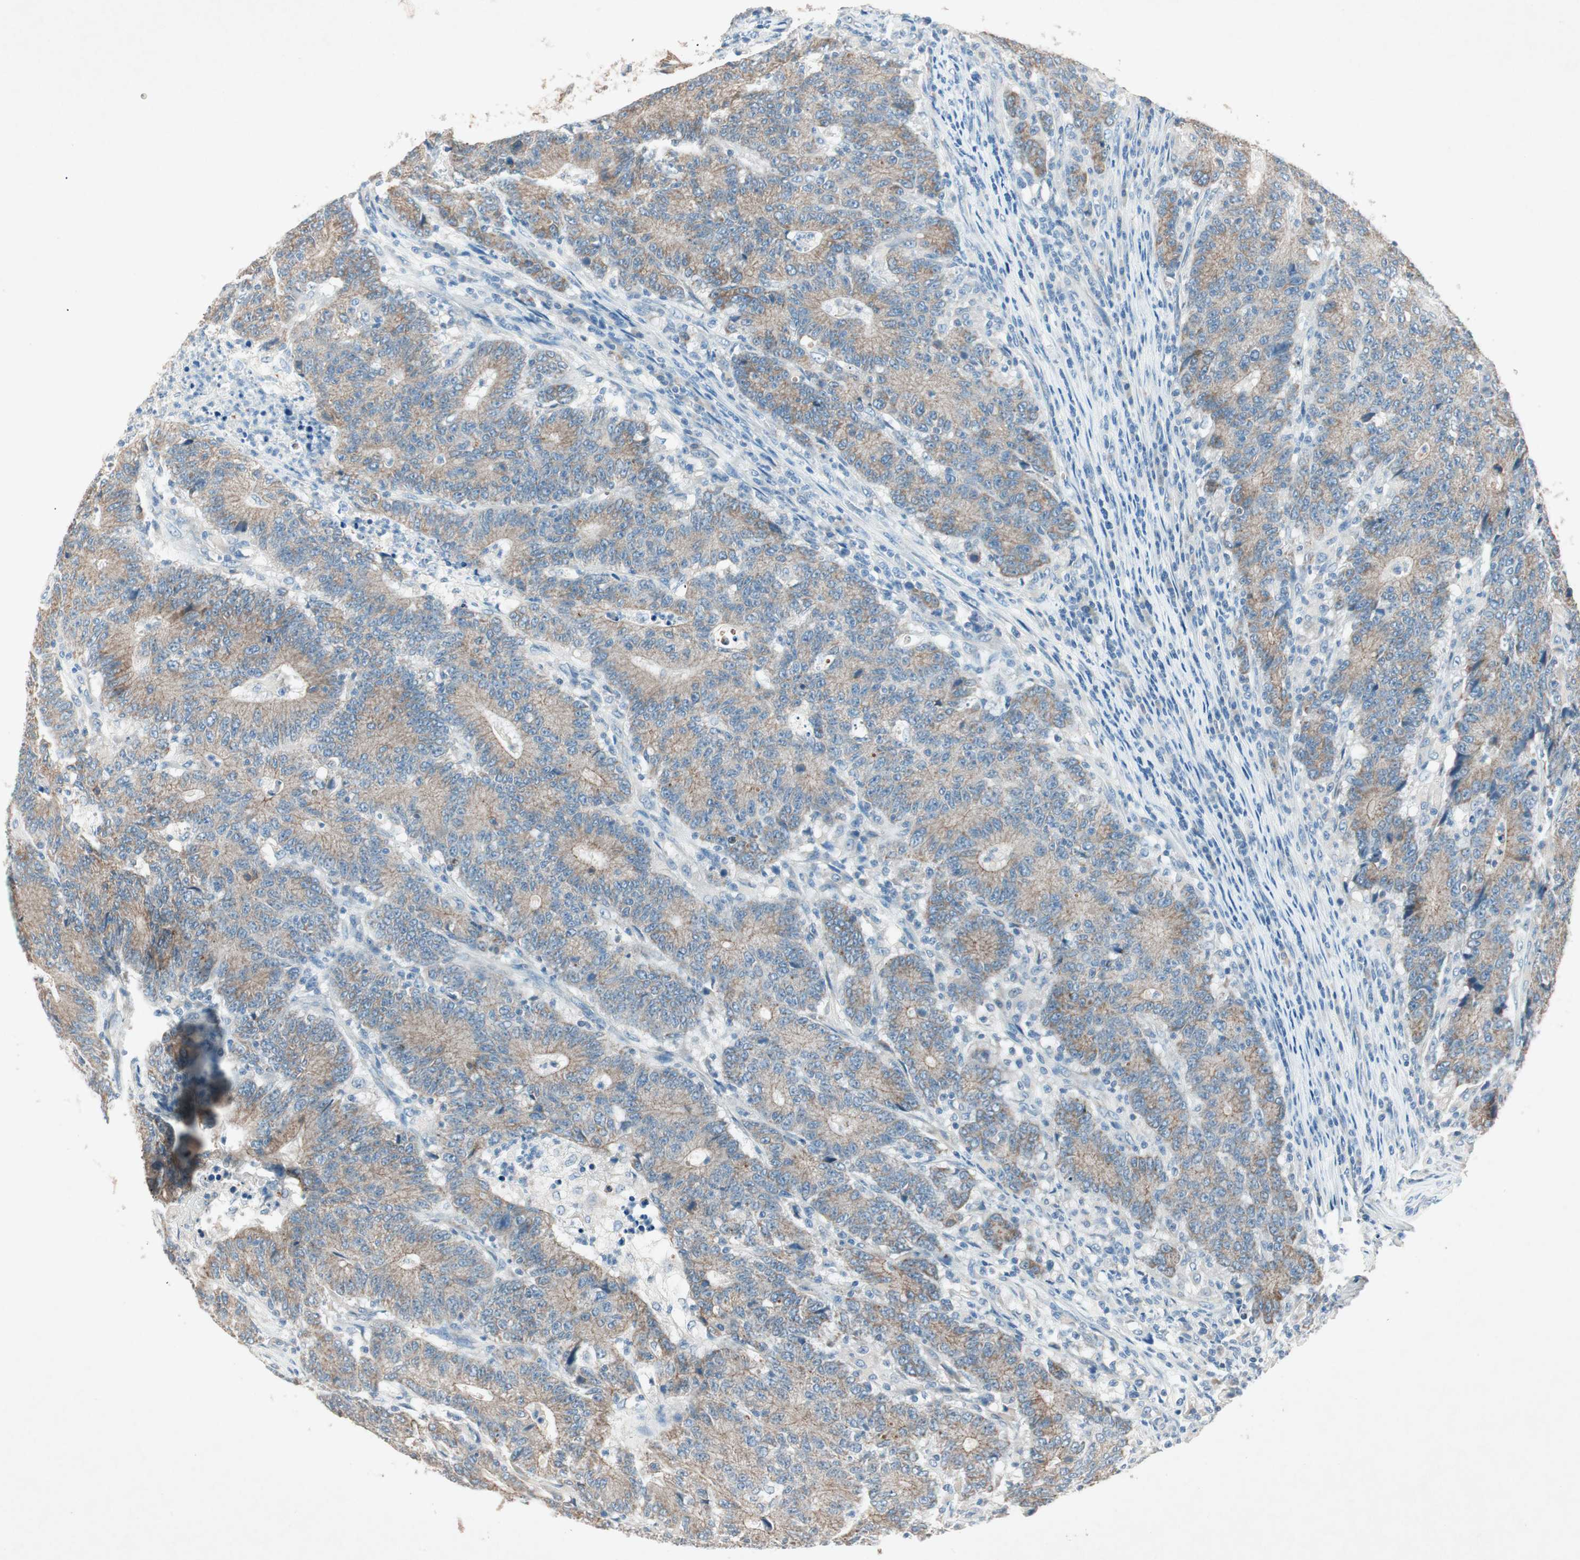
{"staining": {"intensity": "moderate", "quantity": ">75%", "location": "cytoplasmic/membranous"}, "tissue": "colorectal cancer", "cell_type": "Tumor cells", "image_type": "cancer", "snomed": [{"axis": "morphology", "description": "Normal tissue, NOS"}, {"axis": "morphology", "description": "Adenocarcinoma, NOS"}, {"axis": "topography", "description": "Colon"}], "caption": "IHC (DAB) staining of colorectal adenocarcinoma demonstrates moderate cytoplasmic/membranous protein staining in approximately >75% of tumor cells. Using DAB (brown) and hematoxylin (blue) stains, captured at high magnification using brightfield microscopy.", "gene": "NKAIN1", "patient": {"sex": "female", "age": 75}}